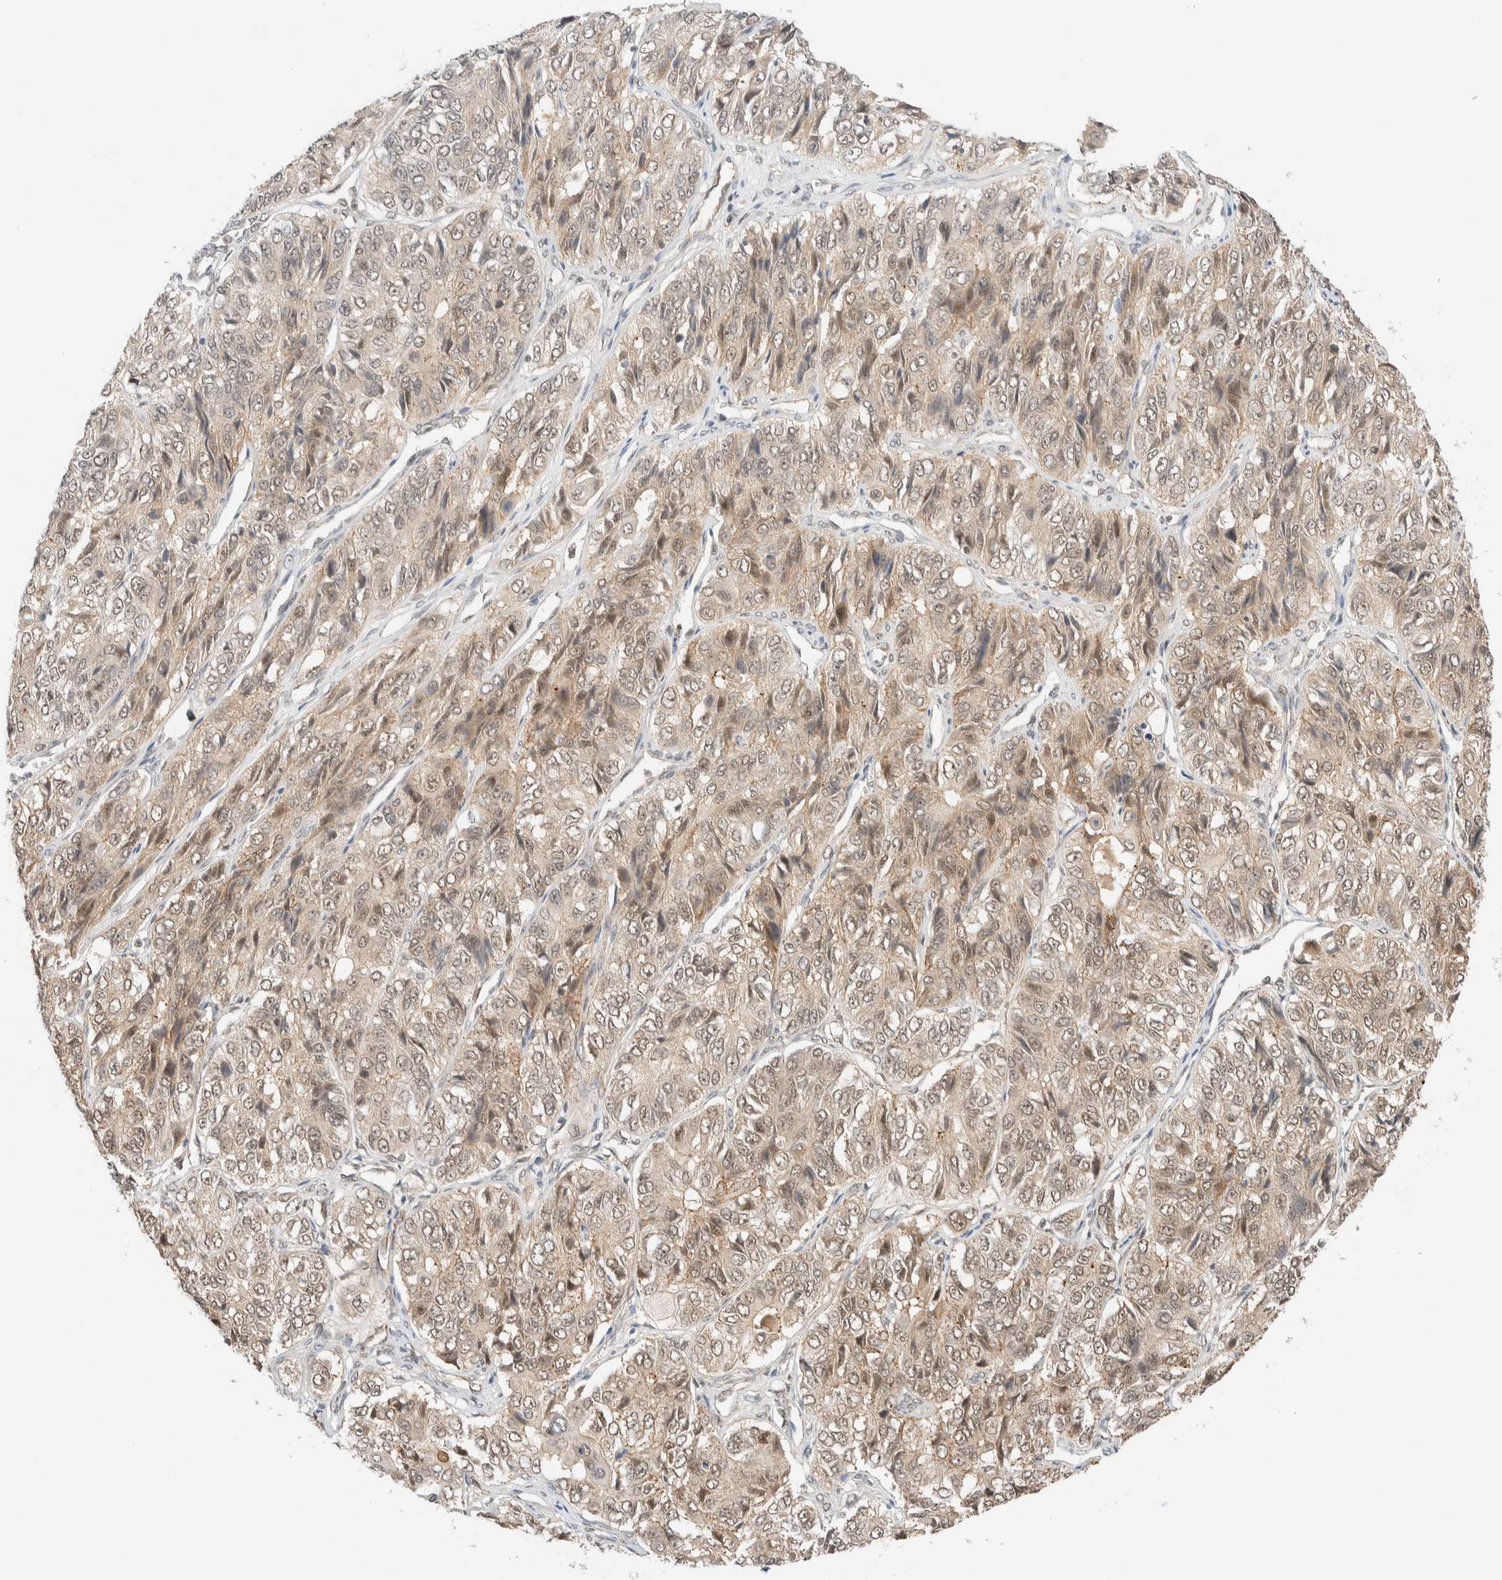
{"staining": {"intensity": "weak", "quantity": ">75%", "location": "cytoplasmic/membranous"}, "tissue": "ovarian cancer", "cell_type": "Tumor cells", "image_type": "cancer", "snomed": [{"axis": "morphology", "description": "Carcinoma, endometroid"}, {"axis": "topography", "description": "Ovary"}], "caption": "IHC of human ovarian cancer (endometroid carcinoma) reveals low levels of weak cytoplasmic/membranous staining in approximately >75% of tumor cells. (IHC, brightfield microscopy, high magnification).", "gene": "C8orf76", "patient": {"sex": "female", "age": 51}}